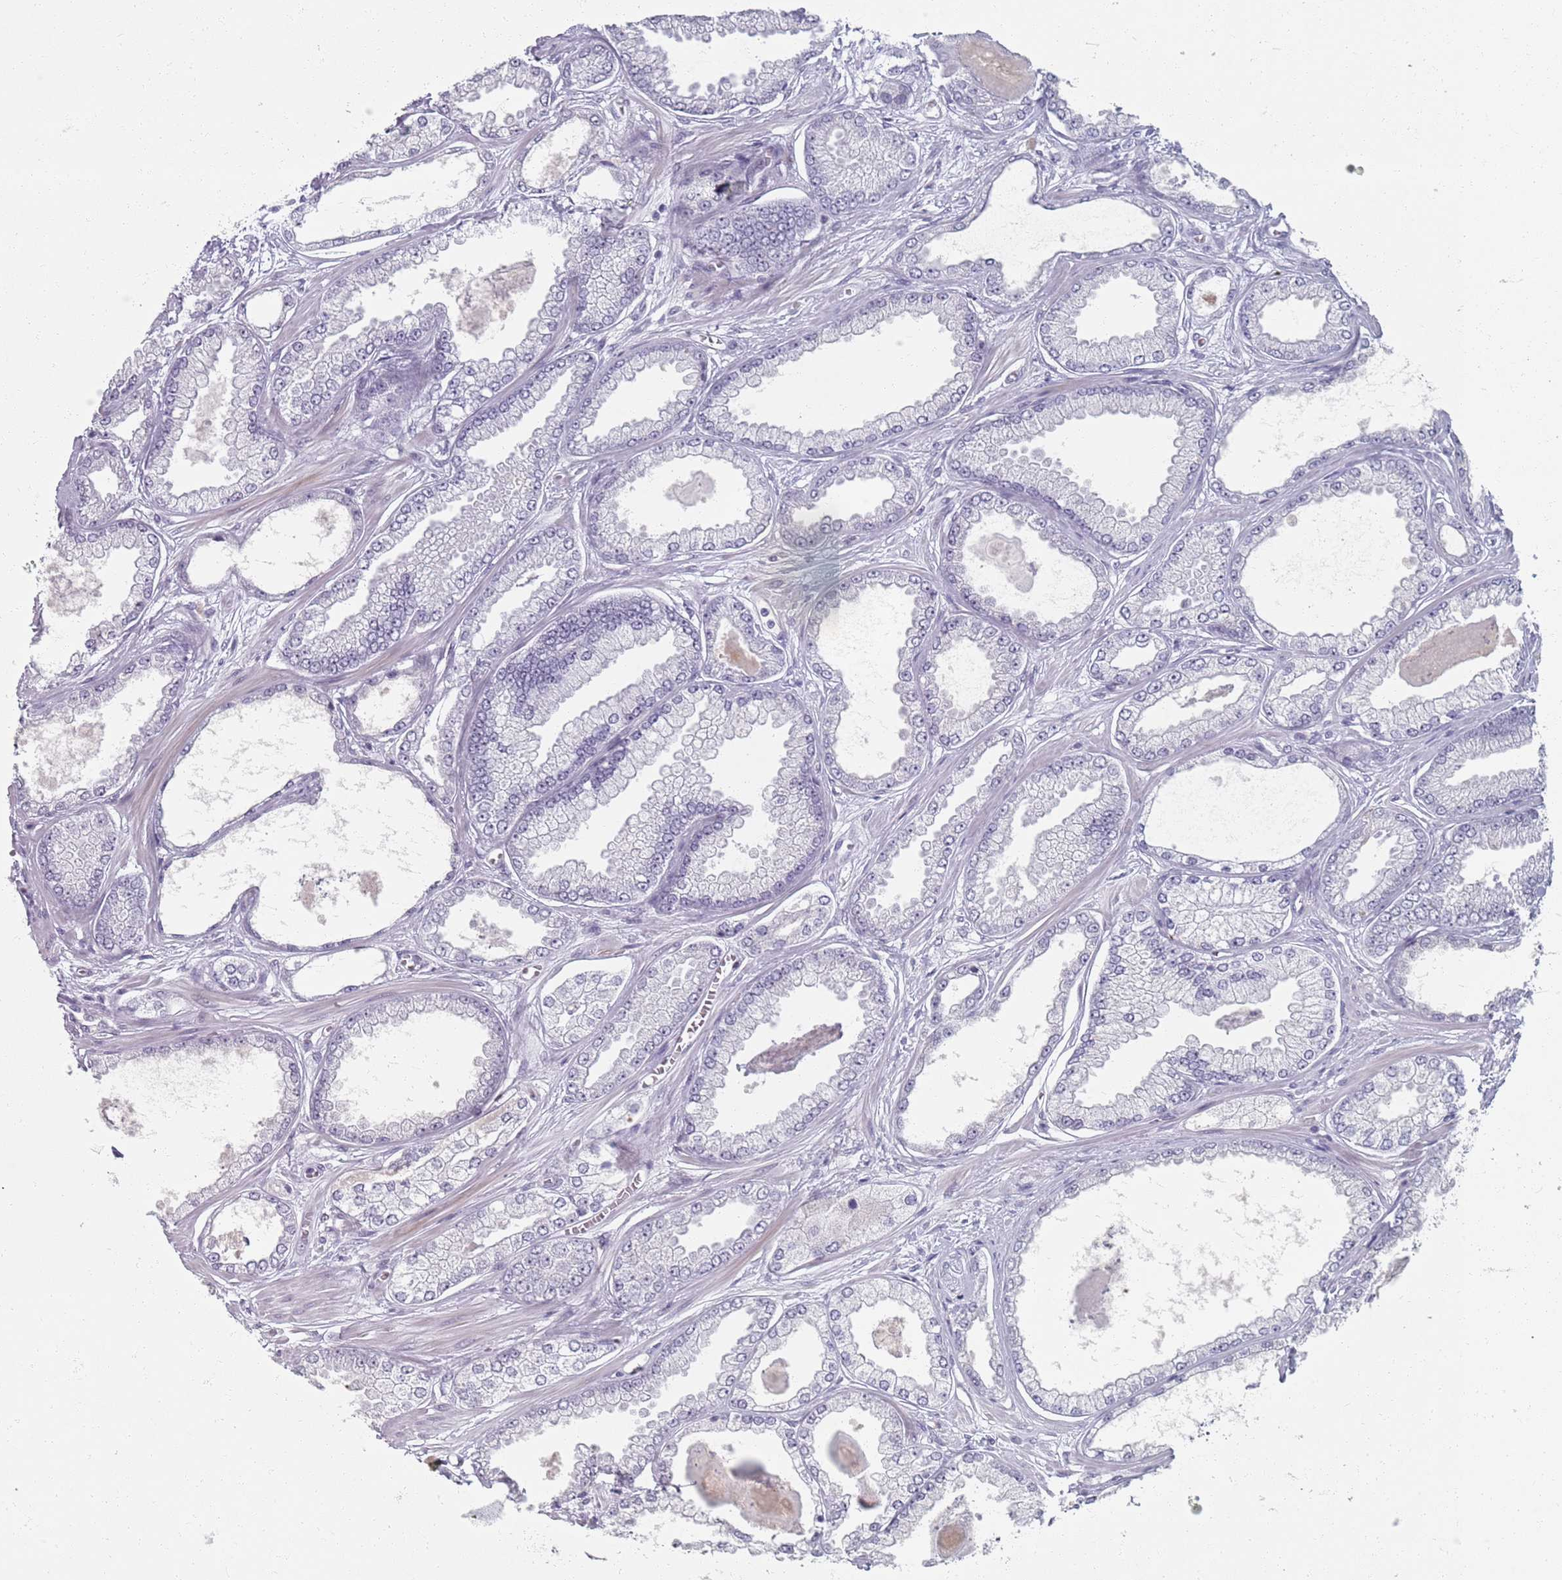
{"staining": {"intensity": "negative", "quantity": "none", "location": "none"}, "tissue": "prostate cancer", "cell_type": "Tumor cells", "image_type": "cancer", "snomed": [{"axis": "morphology", "description": "Adenocarcinoma, Low grade"}, {"axis": "topography", "description": "Prostate"}], "caption": "This is an immunohistochemistry image of prostate cancer. There is no expression in tumor cells.", "gene": "SAMD1", "patient": {"sex": "male", "age": 64}}